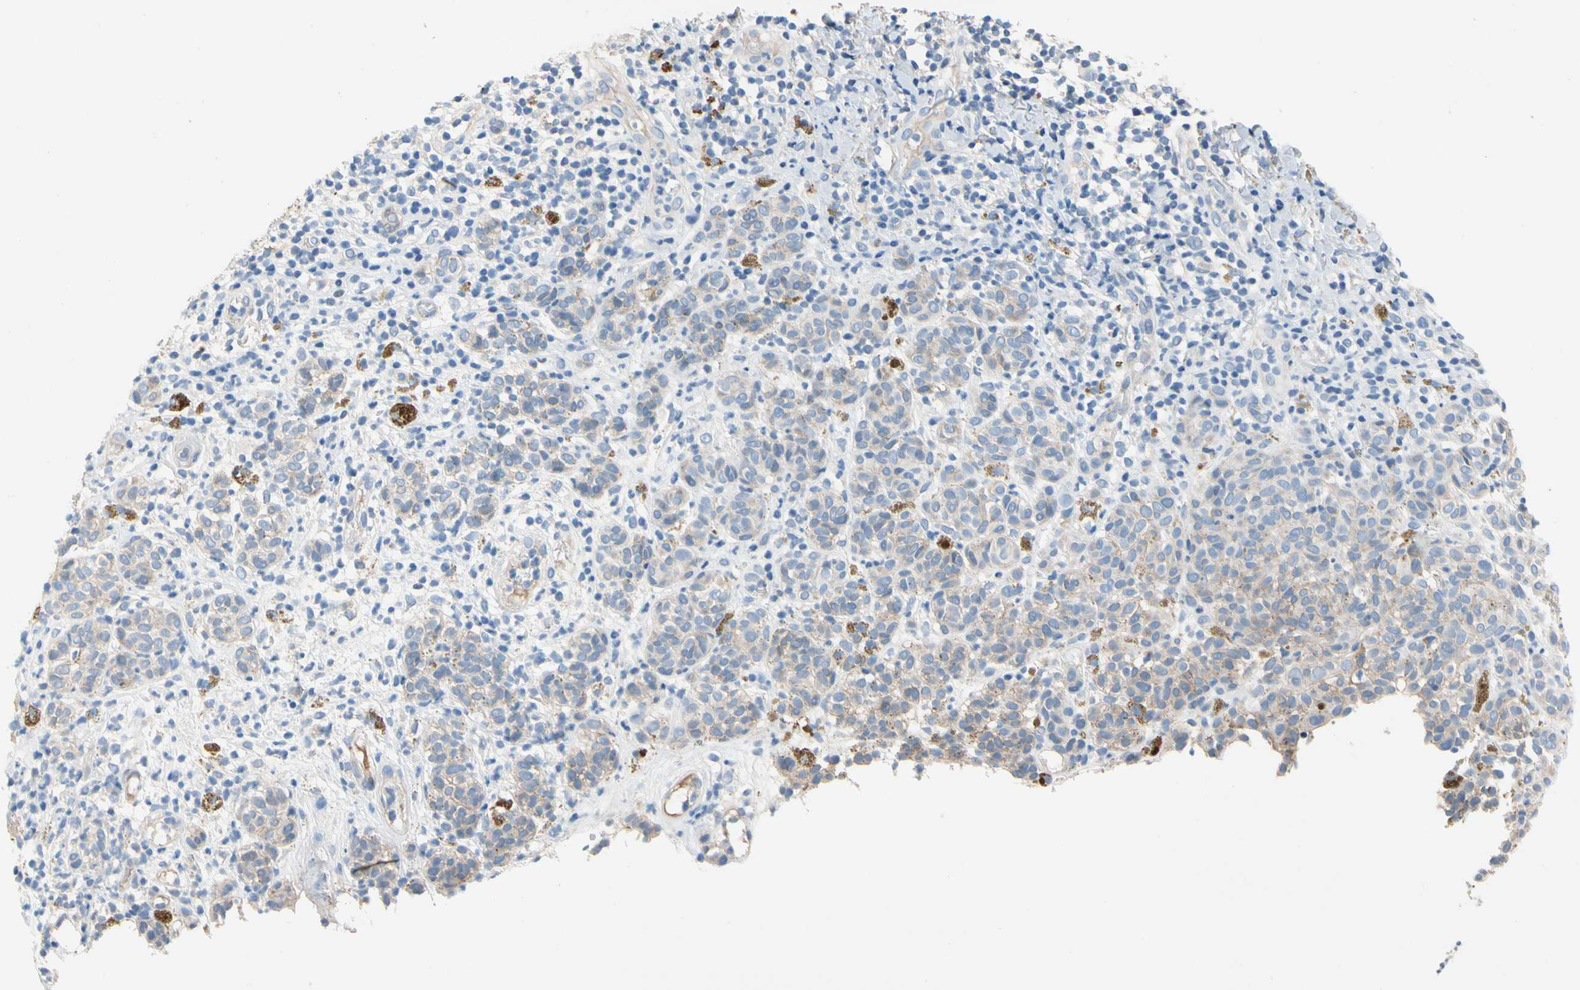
{"staining": {"intensity": "weak", "quantity": "25%-75%", "location": "cytoplasmic/membranous"}, "tissue": "melanoma", "cell_type": "Tumor cells", "image_type": "cancer", "snomed": [{"axis": "morphology", "description": "Malignant melanoma, NOS"}, {"axis": "topography", "description": "Skin"}], "caption": "Protein staining by immunohistochemistry exhibits weak cytoplasmic/membranous positivity in about 25%-75% of tumor cells in malignant melanoma.", "gene": "CA14", "patient": {"sex": "male", "age": 64}}